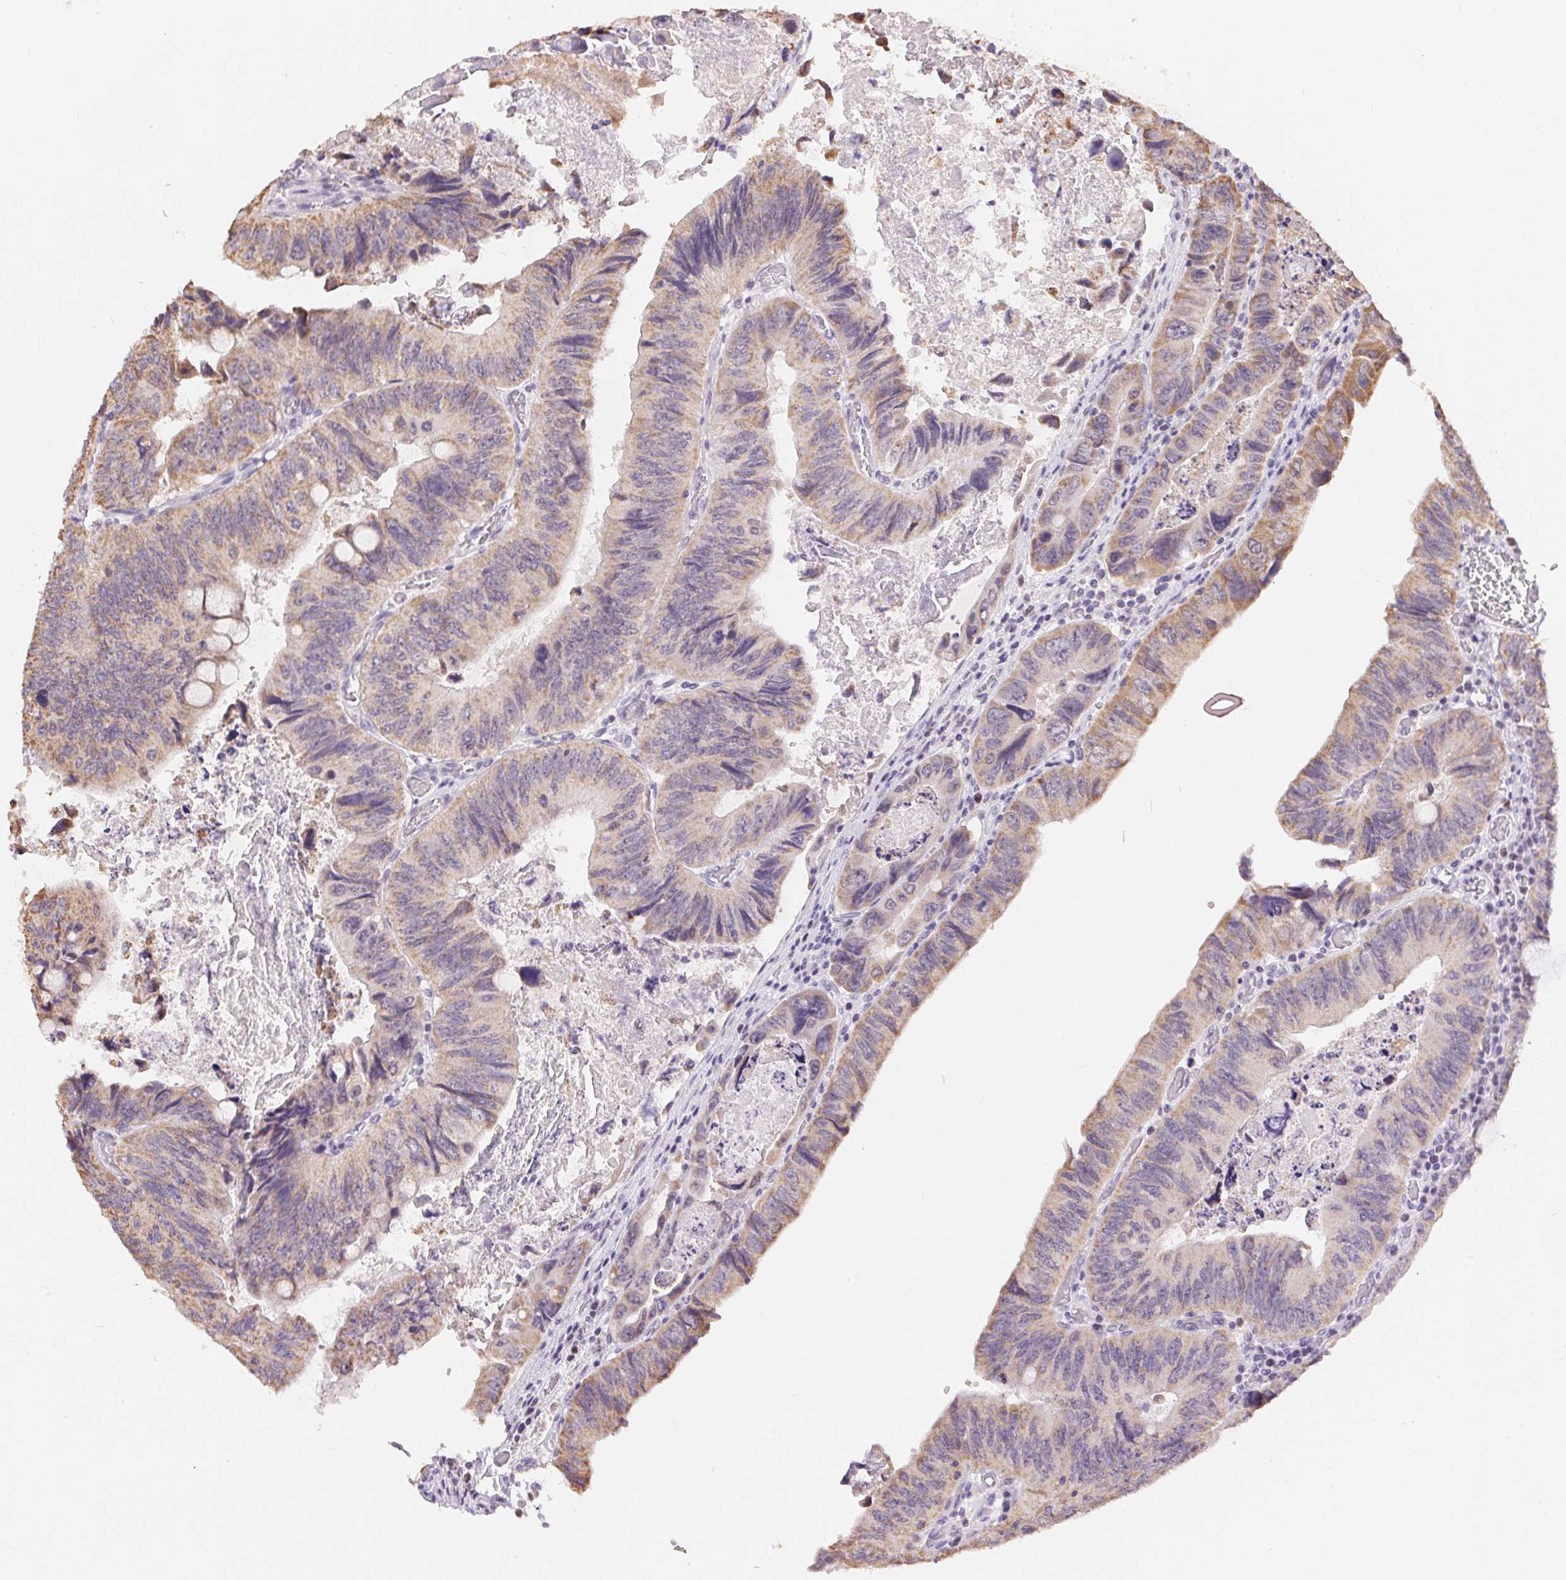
{"staining": {"intensity": "weak", "quantity": "25%-75%", "location": "cytoplasmic/membranous"}, "tissue": "colorectal cancer", "cell_type": "Tumor cells", "image_type": "cancer", "snomed": [{"axis": "morphology", "description": "Adenocarcinoma, NOS"}, {"axis": "topography", "description": "Colon"}], "caption": "Protein analysis of colorectal cancer (adenocarcinoma) tissue demonstrates weak cytoplasmic/membranous staining in approximately 25%-75% of tumor cells.", "gene": "POU2F2", "patient": {"sex": "female", "age": 84}}